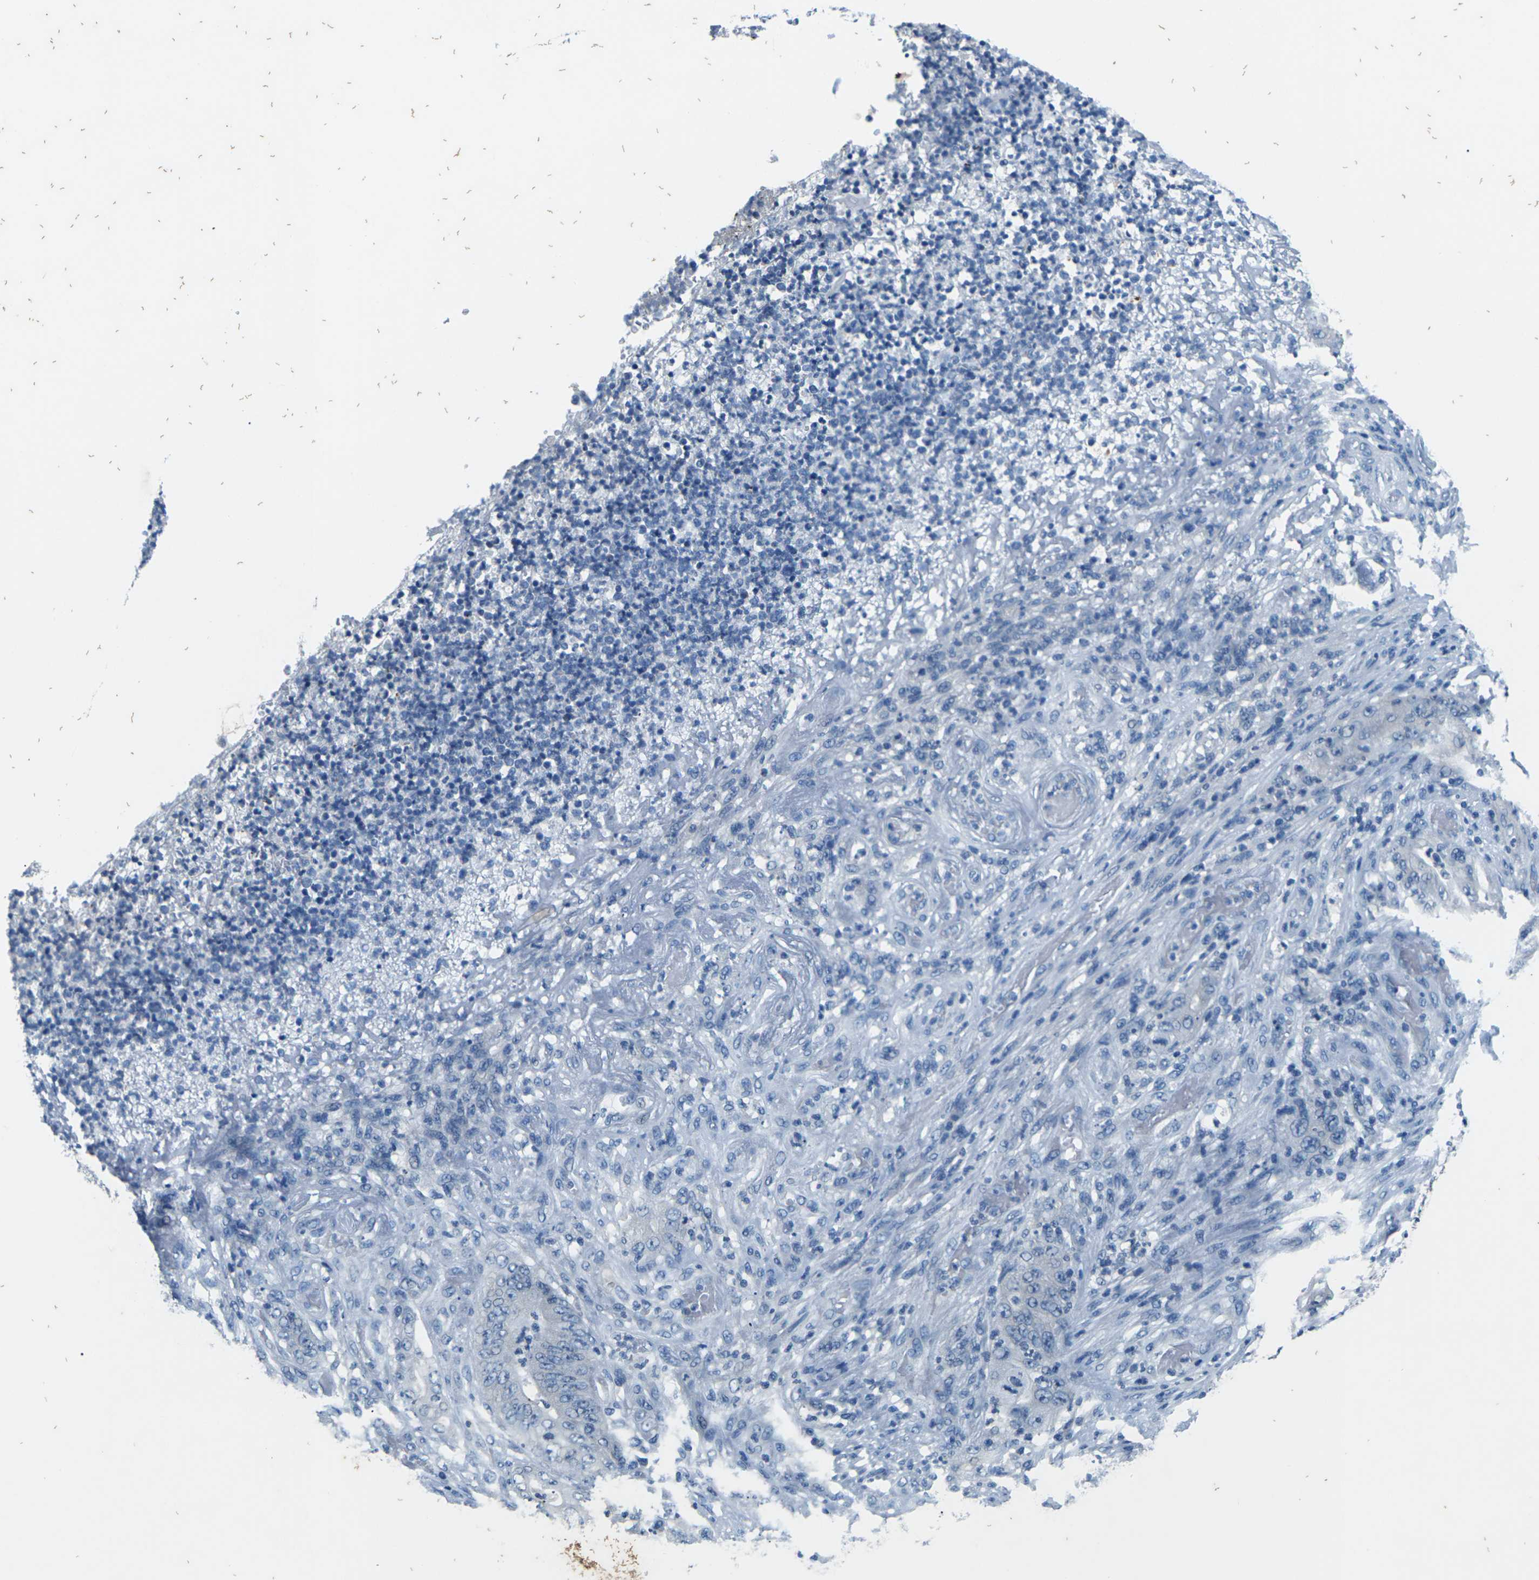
{"staining": {"intensity": "negative", "quantity": "none", "location": "none"}, "tissue": "stomach cancer", "cell_type": "Tumor cells", "image_type": "cancer", "snomed": [{"axis": "morphology", "description": "Adenocarcinoma, NOS"}, {"axis": "topography", "description": "Stomach"}], "caption": "This is a photomicrograph of immunohistochemistry (IHC) staining of stomach cancer, which shows no expression in tumor cells.", "gene": "UMOD", "patient": {"sex": "female", "age": 73}}